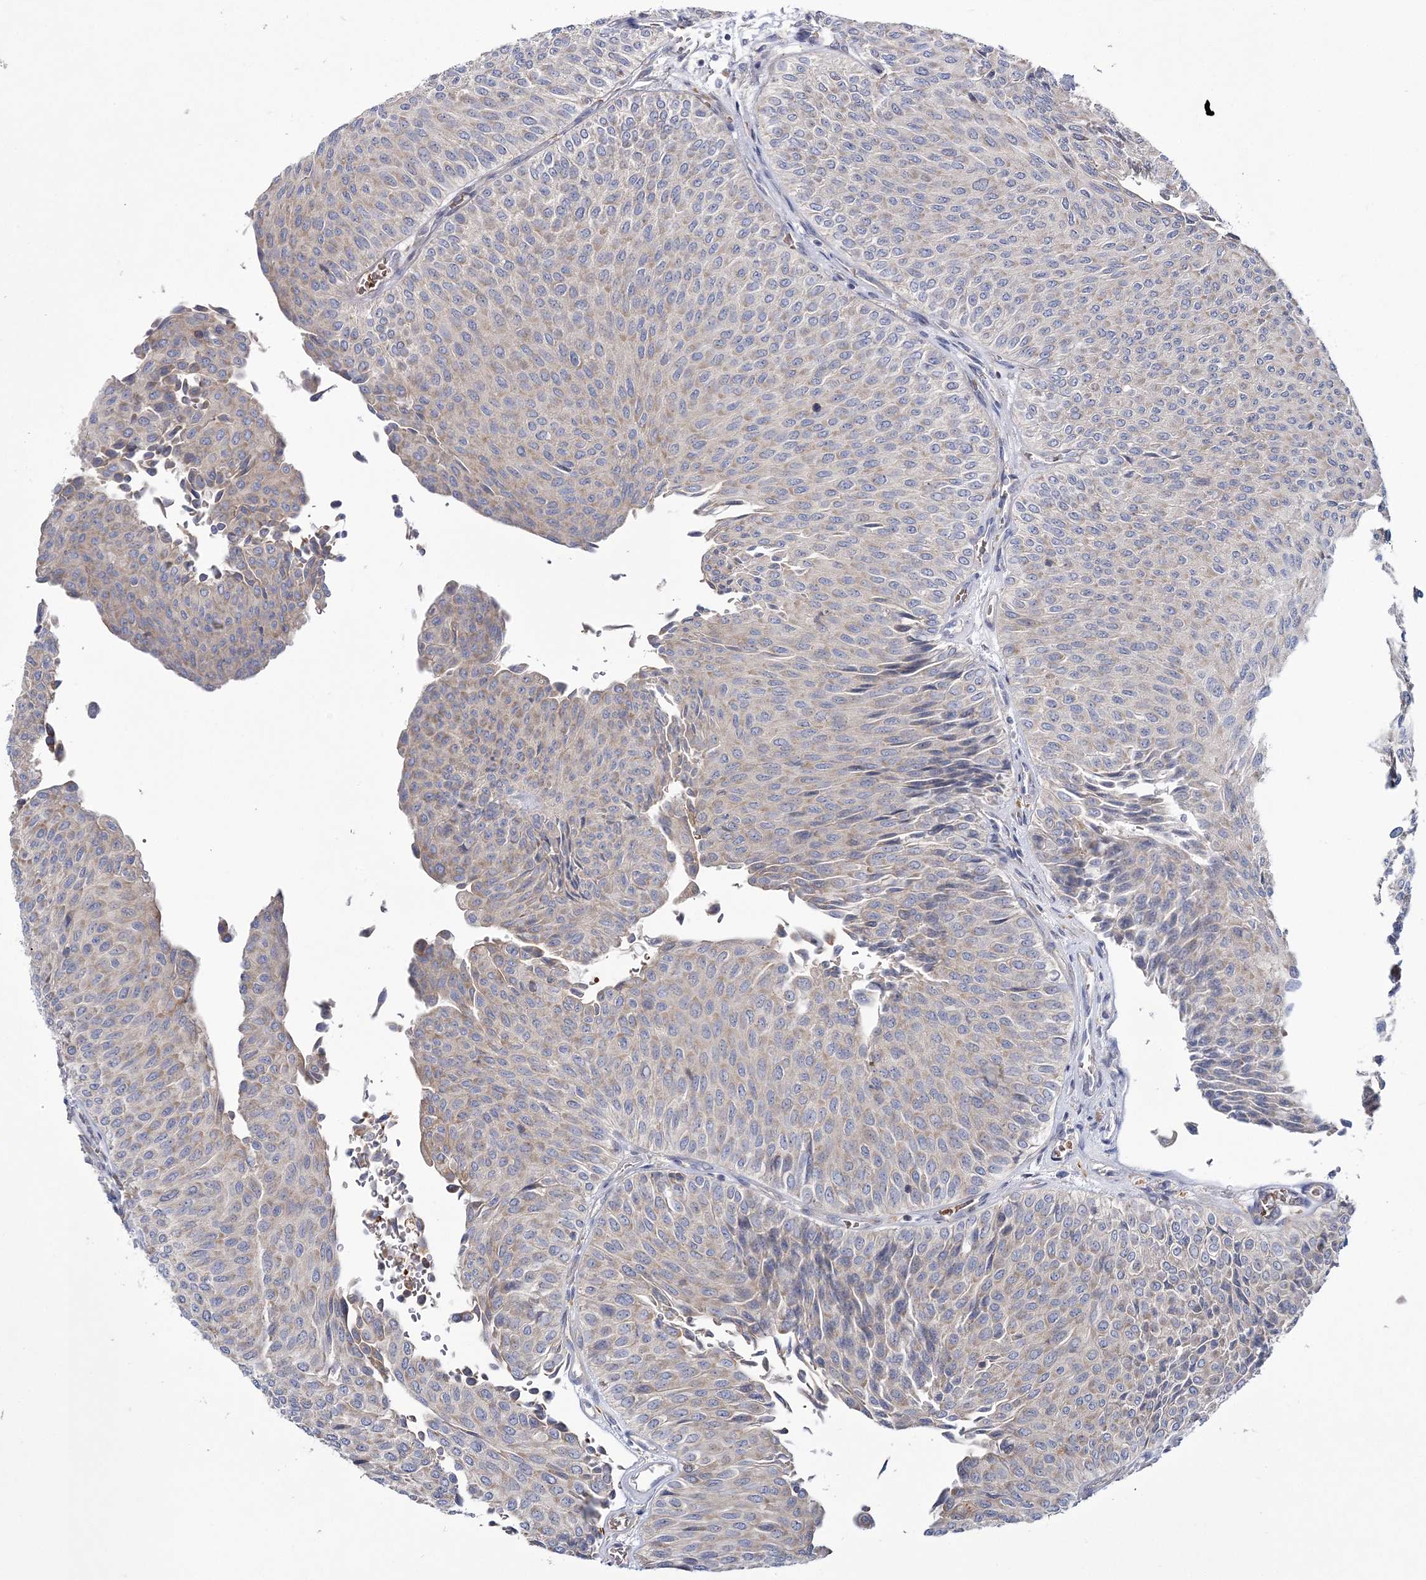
{"staining": {"intensity": "negative", "quantity": "none", "location": "none"}, "tissue": "urothelial cancer", "cell_type": "Tumor cells", "image_type": "cancer", "snomed": [{"axis": "morphology", "description": "Urothelial carcinoma, Low grade"}, {"axis": "topography", "description": "Urinary bladder"}], "caption": "DAB (3,3'-diaminobenzidine) immunohistochemical staining of human low-grade urothelial carcinoma reveals no significant staining in tumor cells. The staining was performed using DAB (3,3'-diaminobenzidine) to visualize the protein expression in brown, while the nuclei were stained in blue with hematoxylin (Magnification: 20x).", "gene": "ATP11B", "patient": {"sex": "male", "age": 78}}